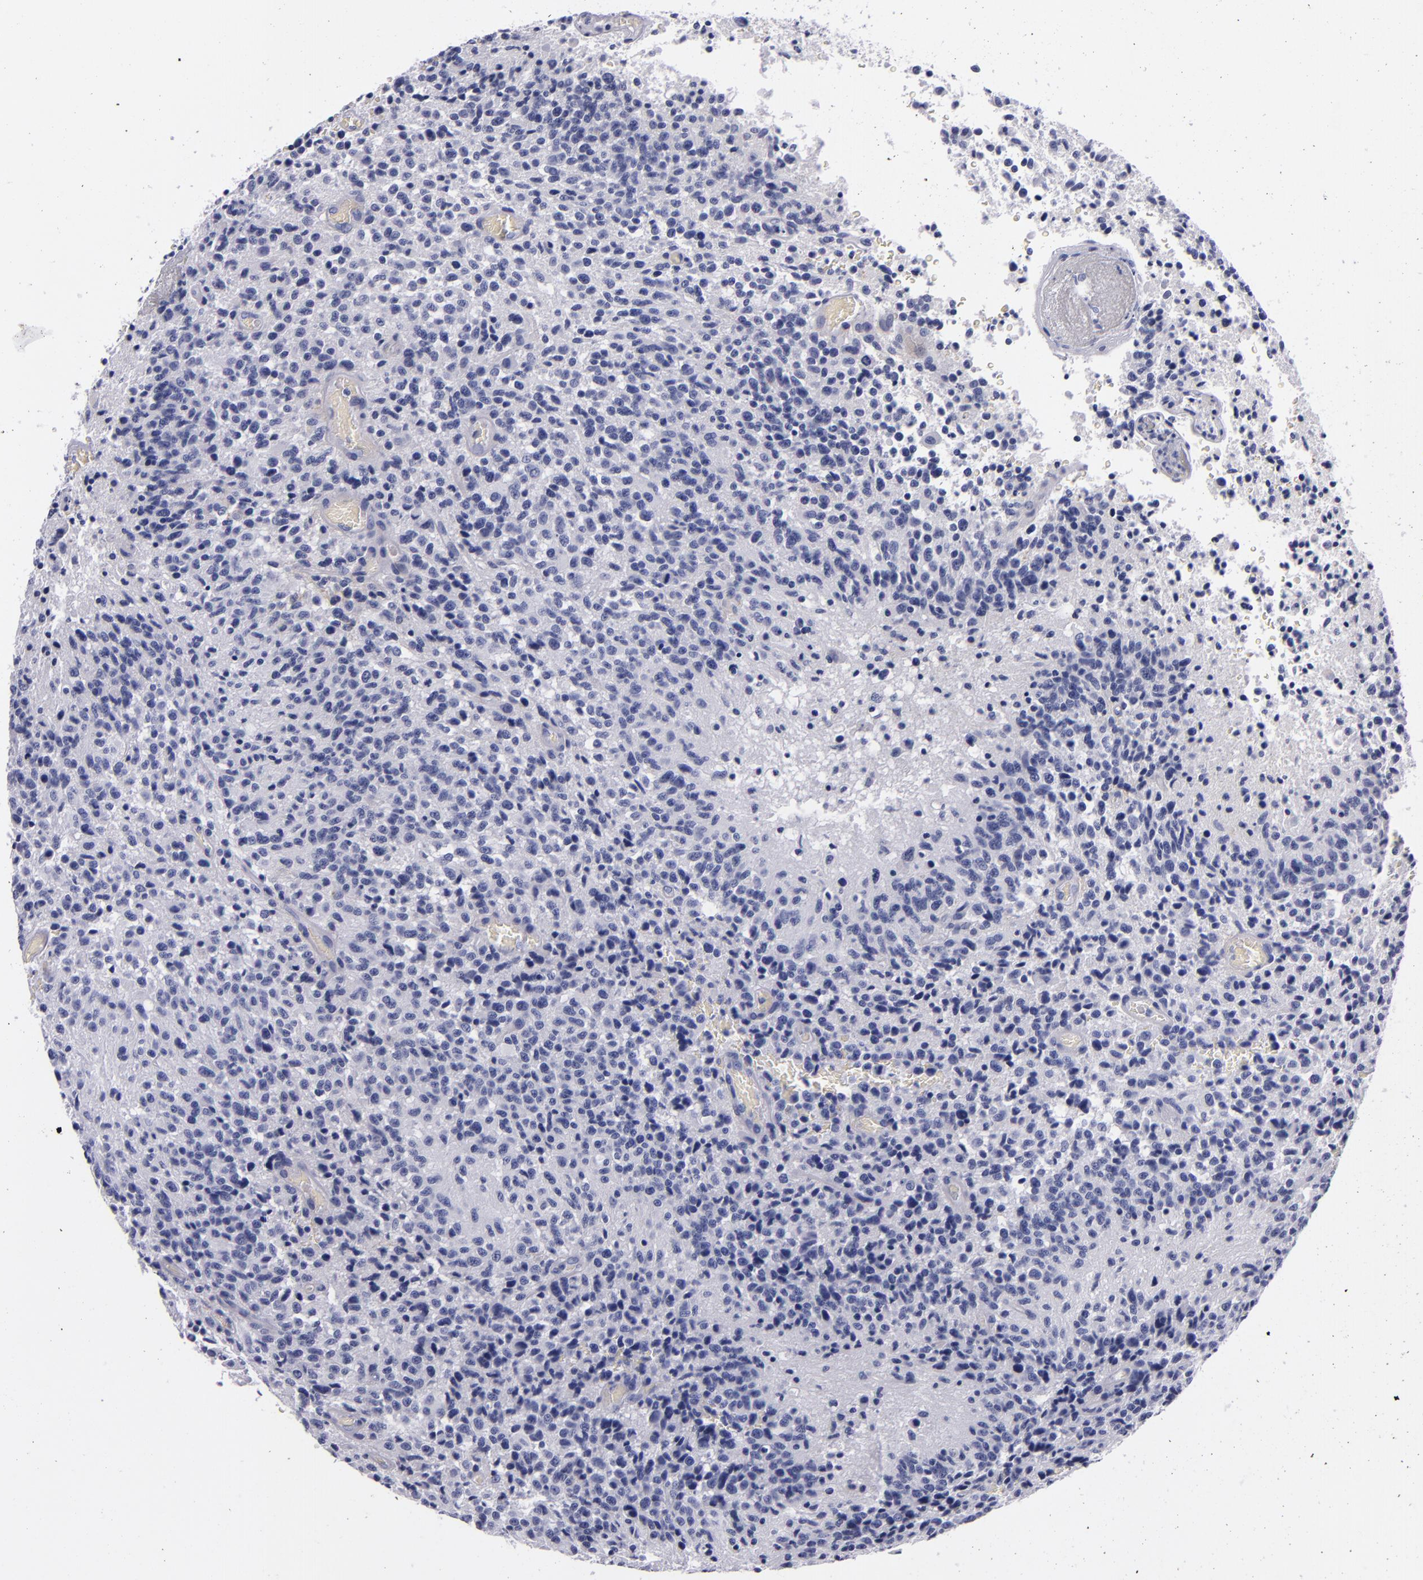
{"staining": {"intensity": "negative", "quantity": "none", "location": "none"}, "tissue": "glioma", "cell_type": "Tumor cells", "image_type": "cancer", "snomed": [{"axis": "morphology", "description": "Glioma, malignant, High grade"}, {"axis": "topography", "description": "Brain"}], "caption": "The photomicrograph exhibits no staining of tumor cells in high-grade glioma (malignant). (IHC, brightfield microscopy, high magnification).", "gene": "CD38", "patient": {"sex": "male", "age": 36}}